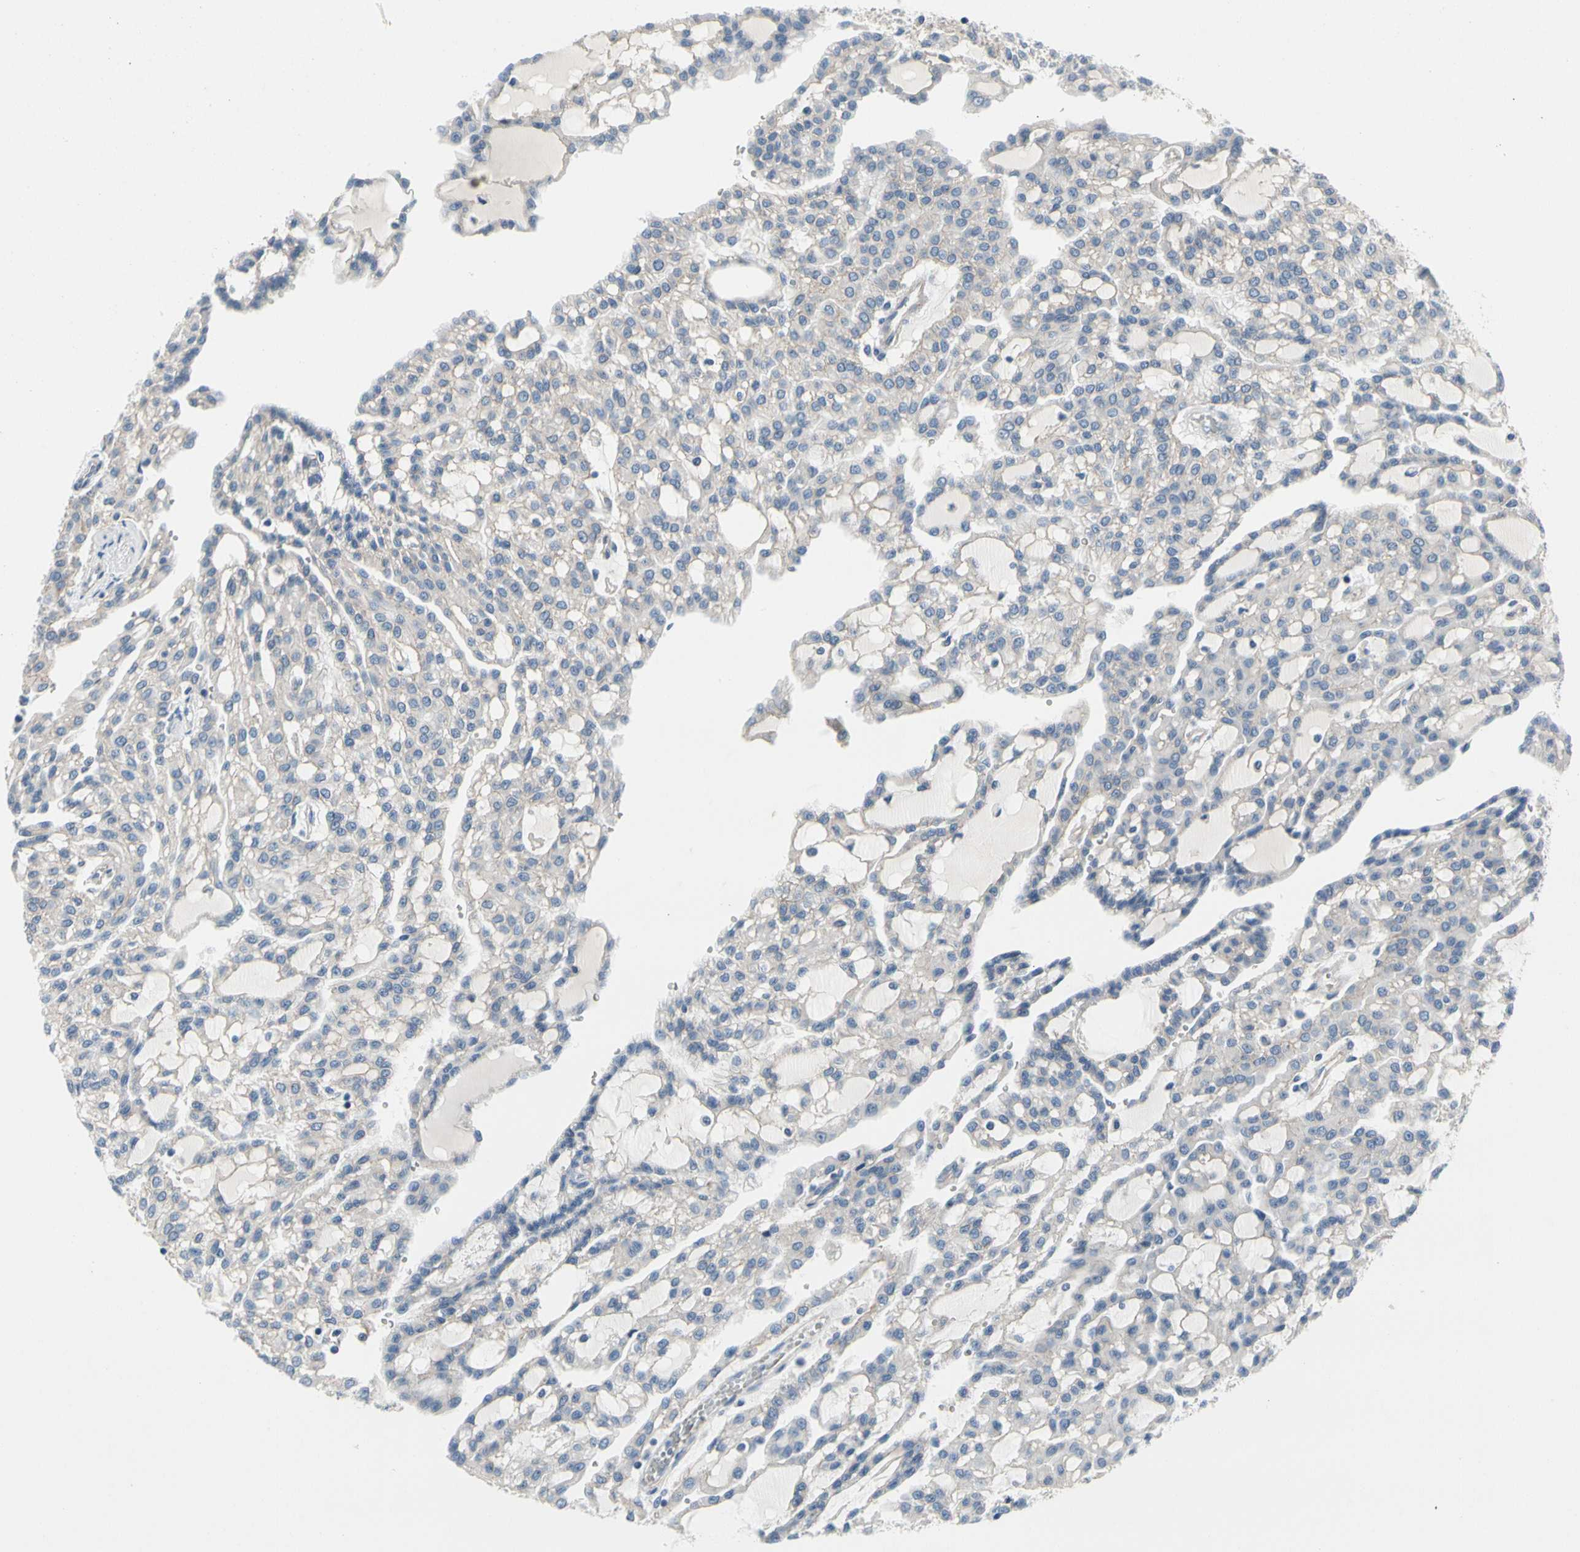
{"staining": {"intensity": "negative", "quantity": "none", "location": "none"}, "tissue": "renal cancer", "cell_type": "Tumor cells", "image_type": "cancer", "snomed": [{"axis": "morphology", "description": "Adenocarcinoma, NOS"}, {"axis": "topography", "description": "Kidney"}], "caption": "This is an IHC histopathology image of renal adenocarcinoma. There is no expression in tumor cells.", "gene": "LGR6", "patient": {"sex": "male", "age": 63}}